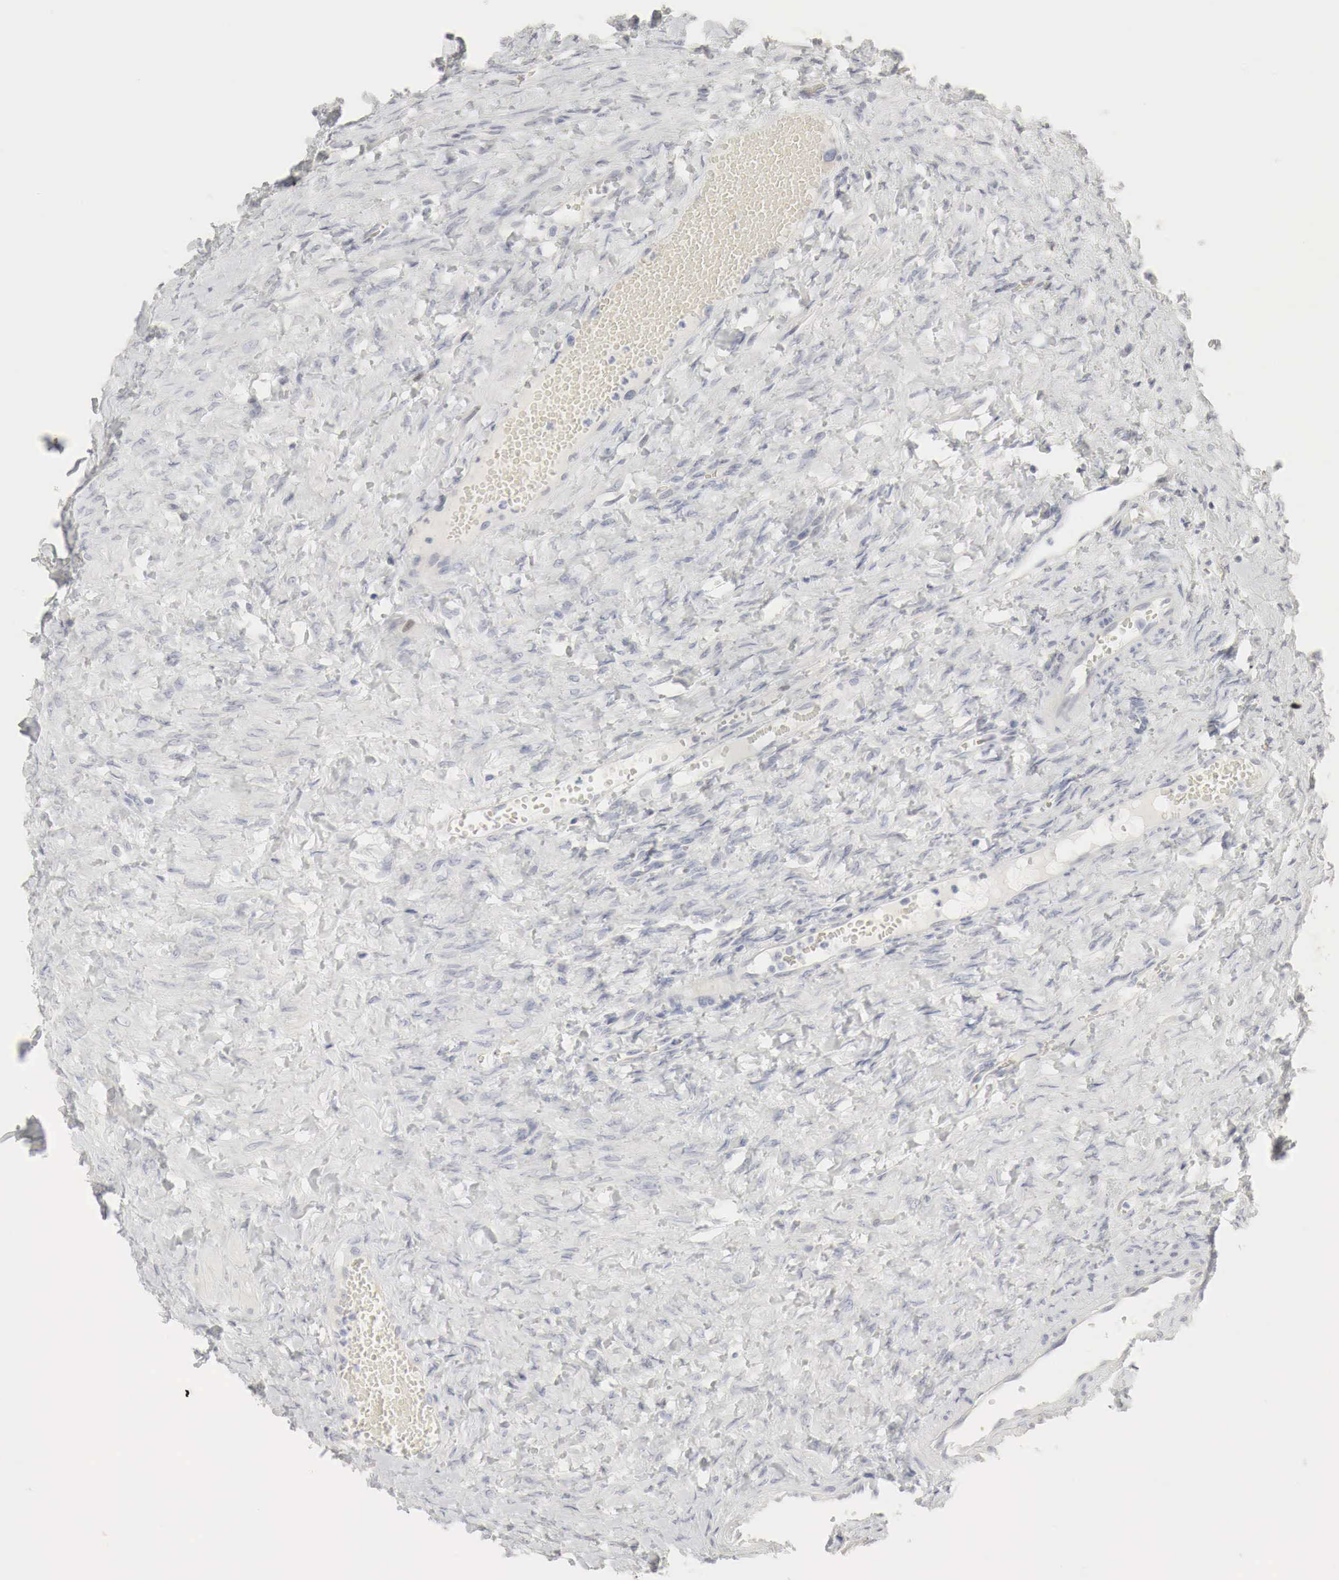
{"staining": {"intensity": "negative", "quantity": "none", "location": "none"}, "tissue": "smooth muscle", "cell_type": "Smooth muscle cells", "image_type": "normal", "snomed": [{"axis": "morphology", "description": "Normal tissue, NOS"}, {"axis": "topography", "description": "Uterus"}], "caption": "IHC image of unremarkable smooth muscle: smooth muscle stained with DAB (3,3'-diaminobenzidine) exhibits no significant protein staining in smooth muscle cells. The staining is performed using DAB brown chromogen with nuclei counter-stained in using hematoxylin.", "gene": "TP63", "patient": {"sex": "female", "age": 56}}